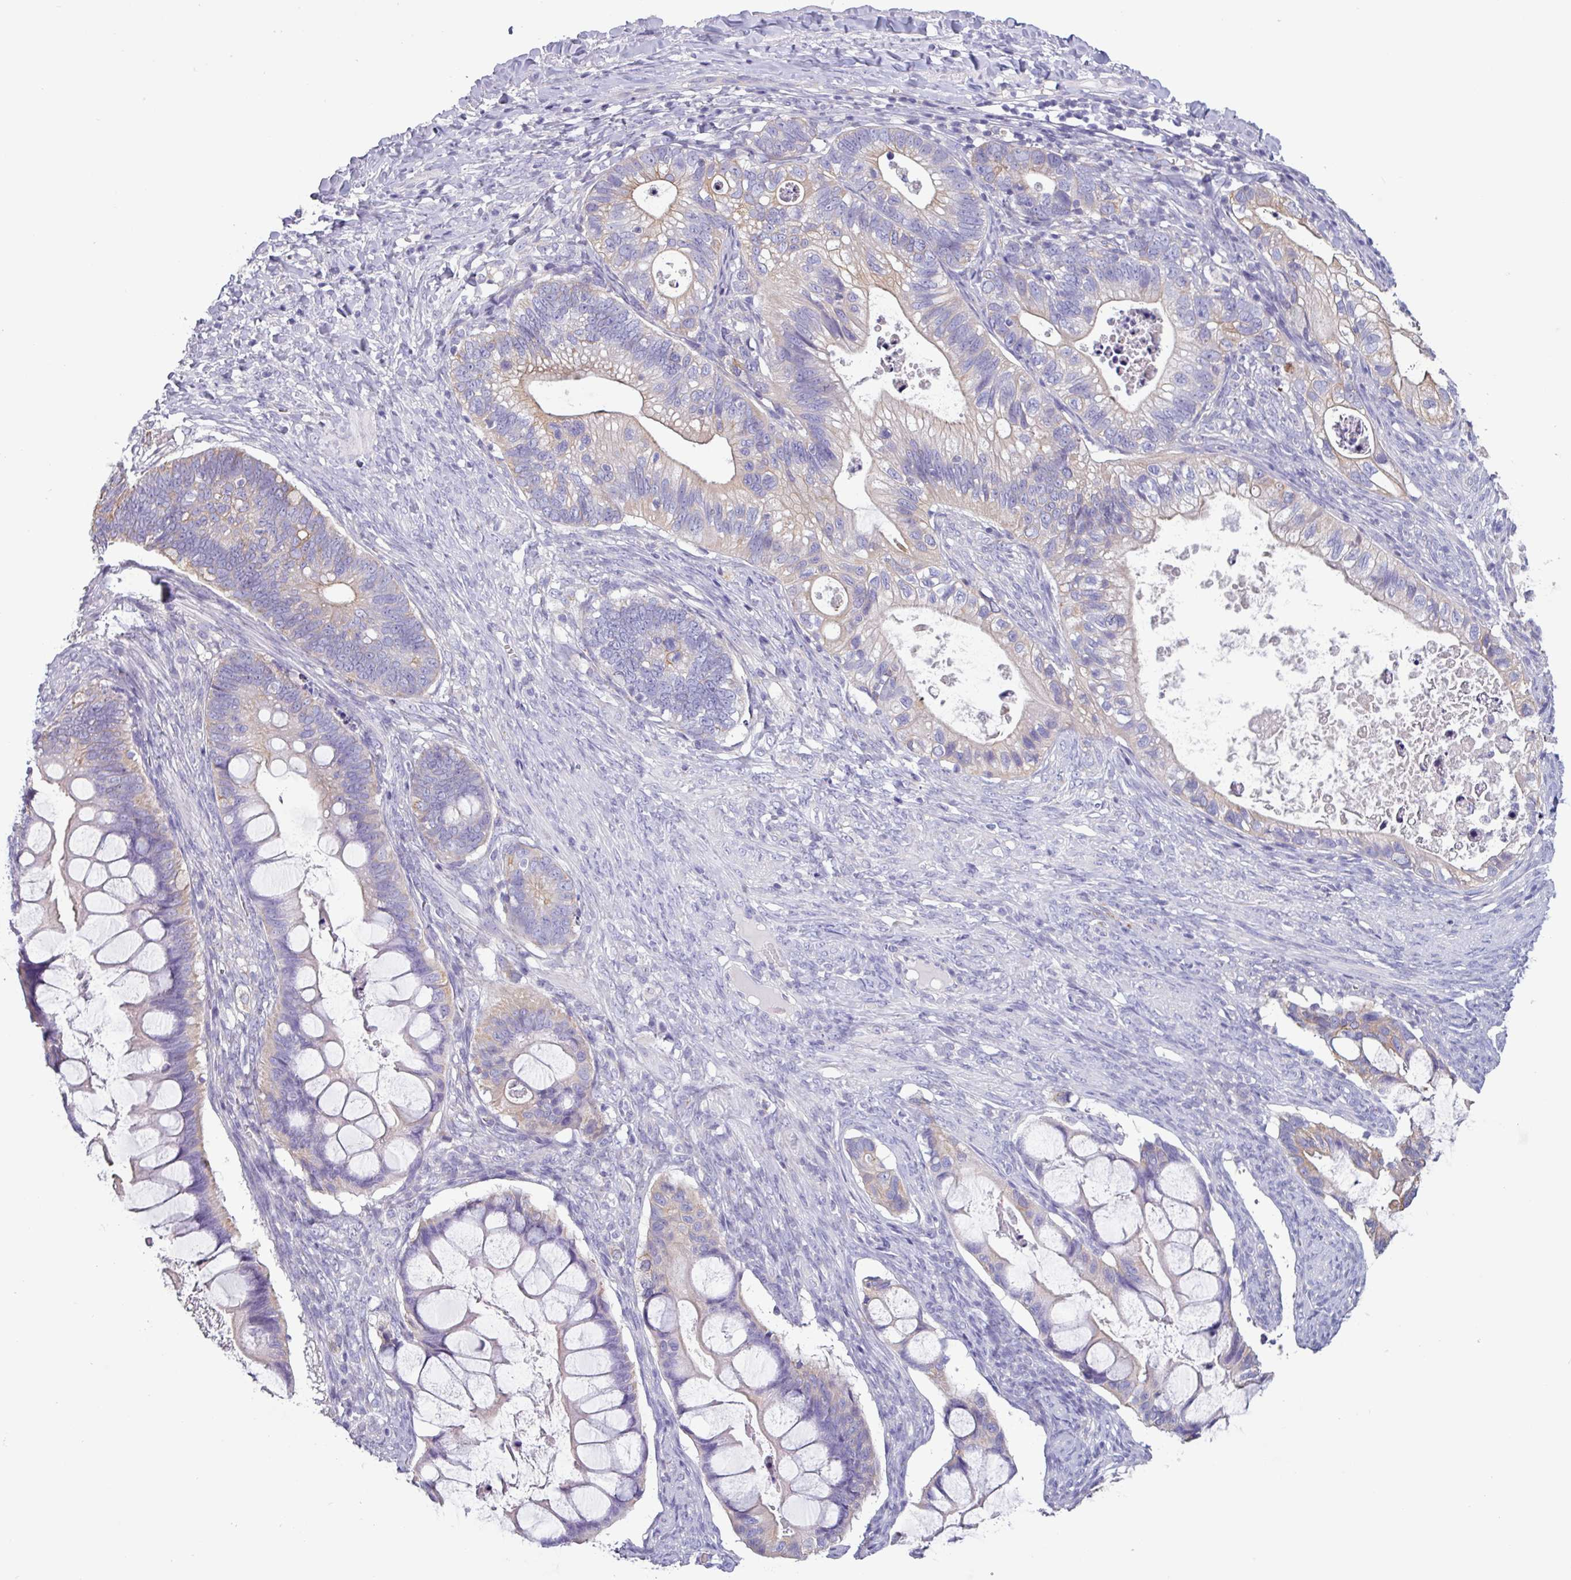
{"staining": {"intensity": "negative", "quantity": "none", "location": "none"}, "tissue": "ovarian cancer", "cell_type": "Tumor cells", "image_type": "cancer", "snomed": [{"axis": "morphology", "description": "Cystadenocarcinoma, mucinous, NOS"}, {"axis": "topography", "description": "Ovary"}], "caption": "Human ovarian cancer stained for a protein using immunohistochemistry (IHC) demonstrates no expression in tumor cells.", "gene": "CAMK1", "patient": {"sex": "female", "age": 61}}